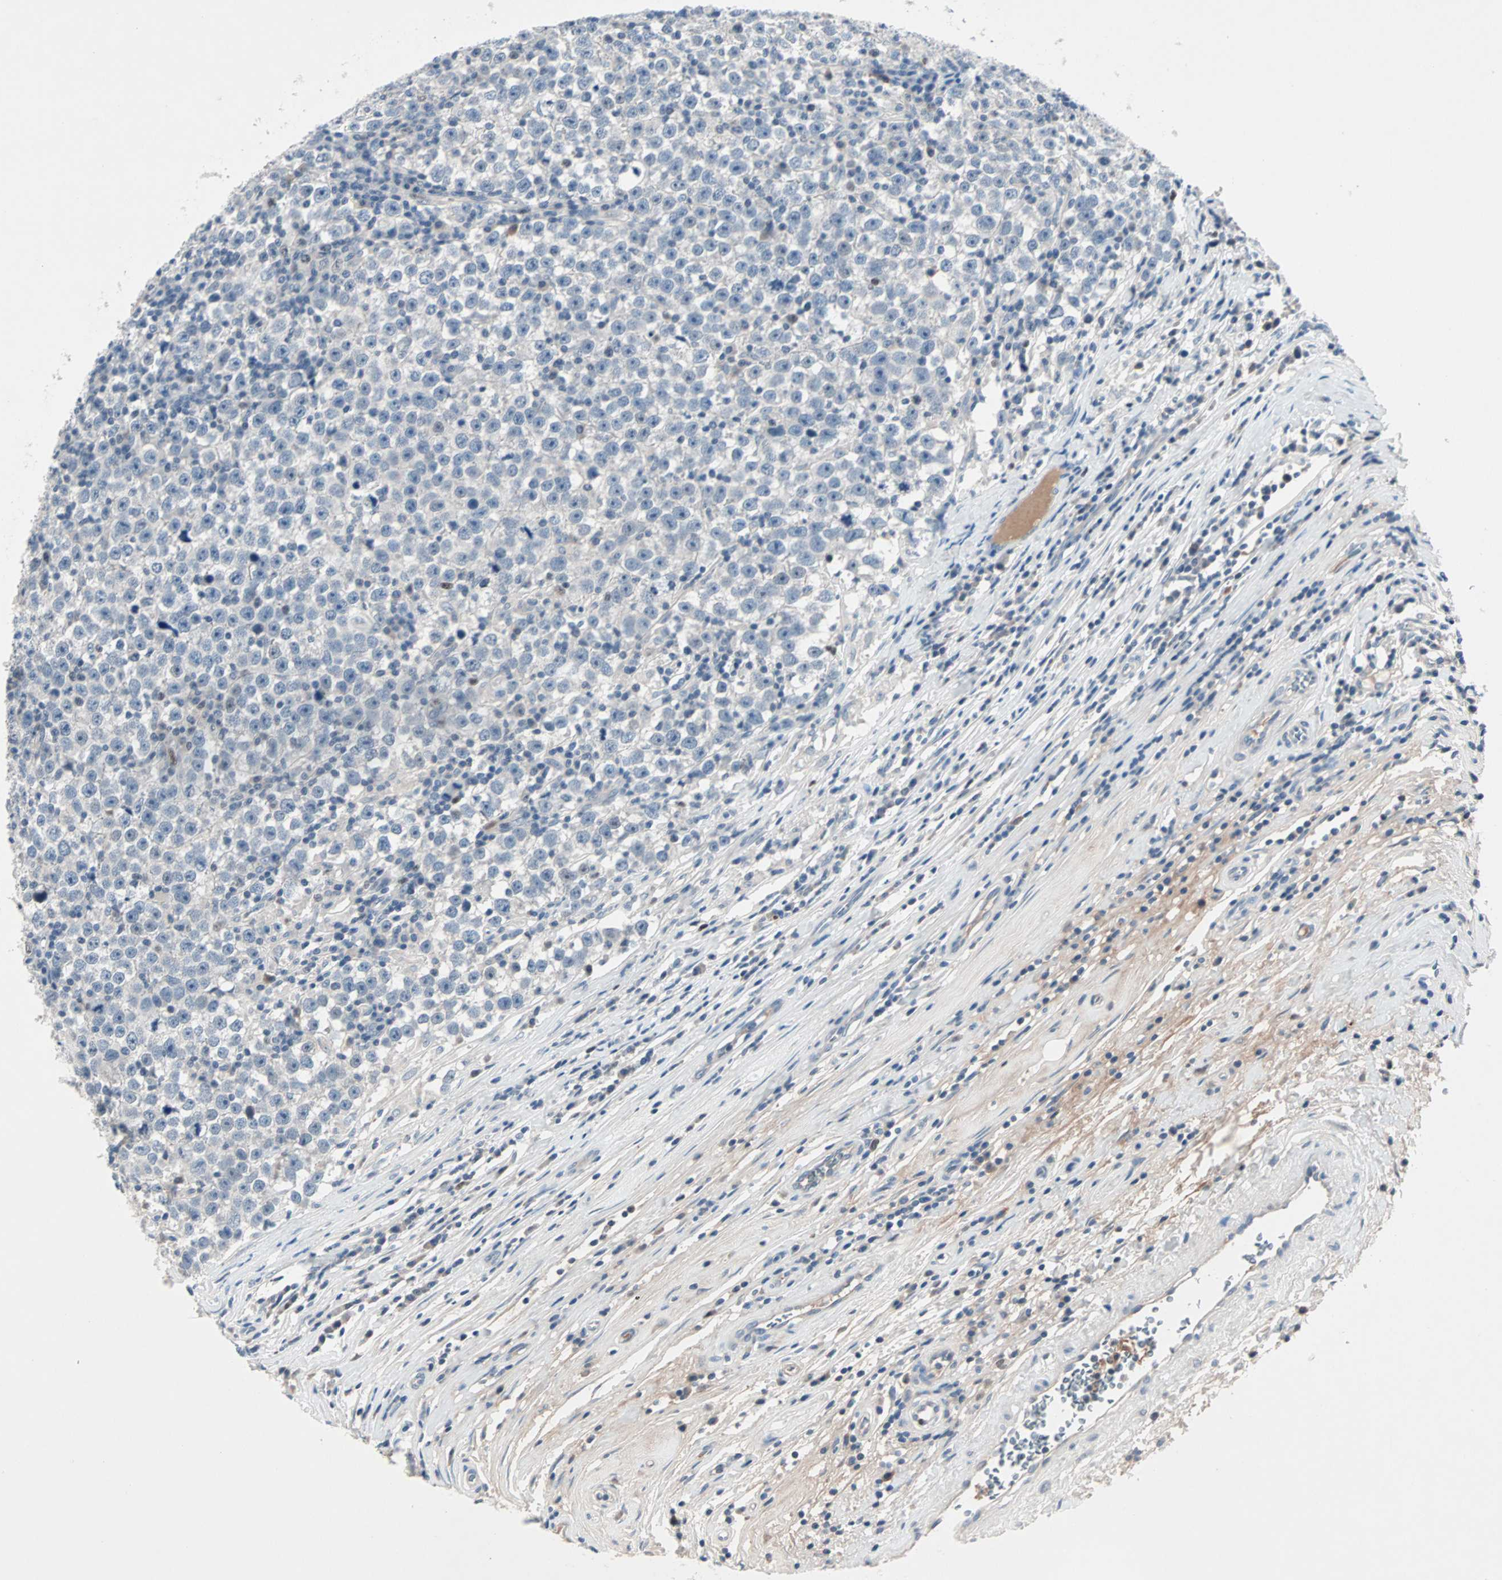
{"staining": {"intensity": "negative", "quantity": "none", "location": "none"}, "tissue": "testis cancer", "cell_type": "Tumor cells", "image_type": "cancer", "snomed": [{"axis": "morphology", "description": "Seminoma, NOS"}, {"axis": "topography", "description": "Testis"}], "caption": "The histopathology image reveals no staining of tumor cells in testis cancer.", "gene": "CCNE2", "patient": {"sex": "male", "age": 43}}